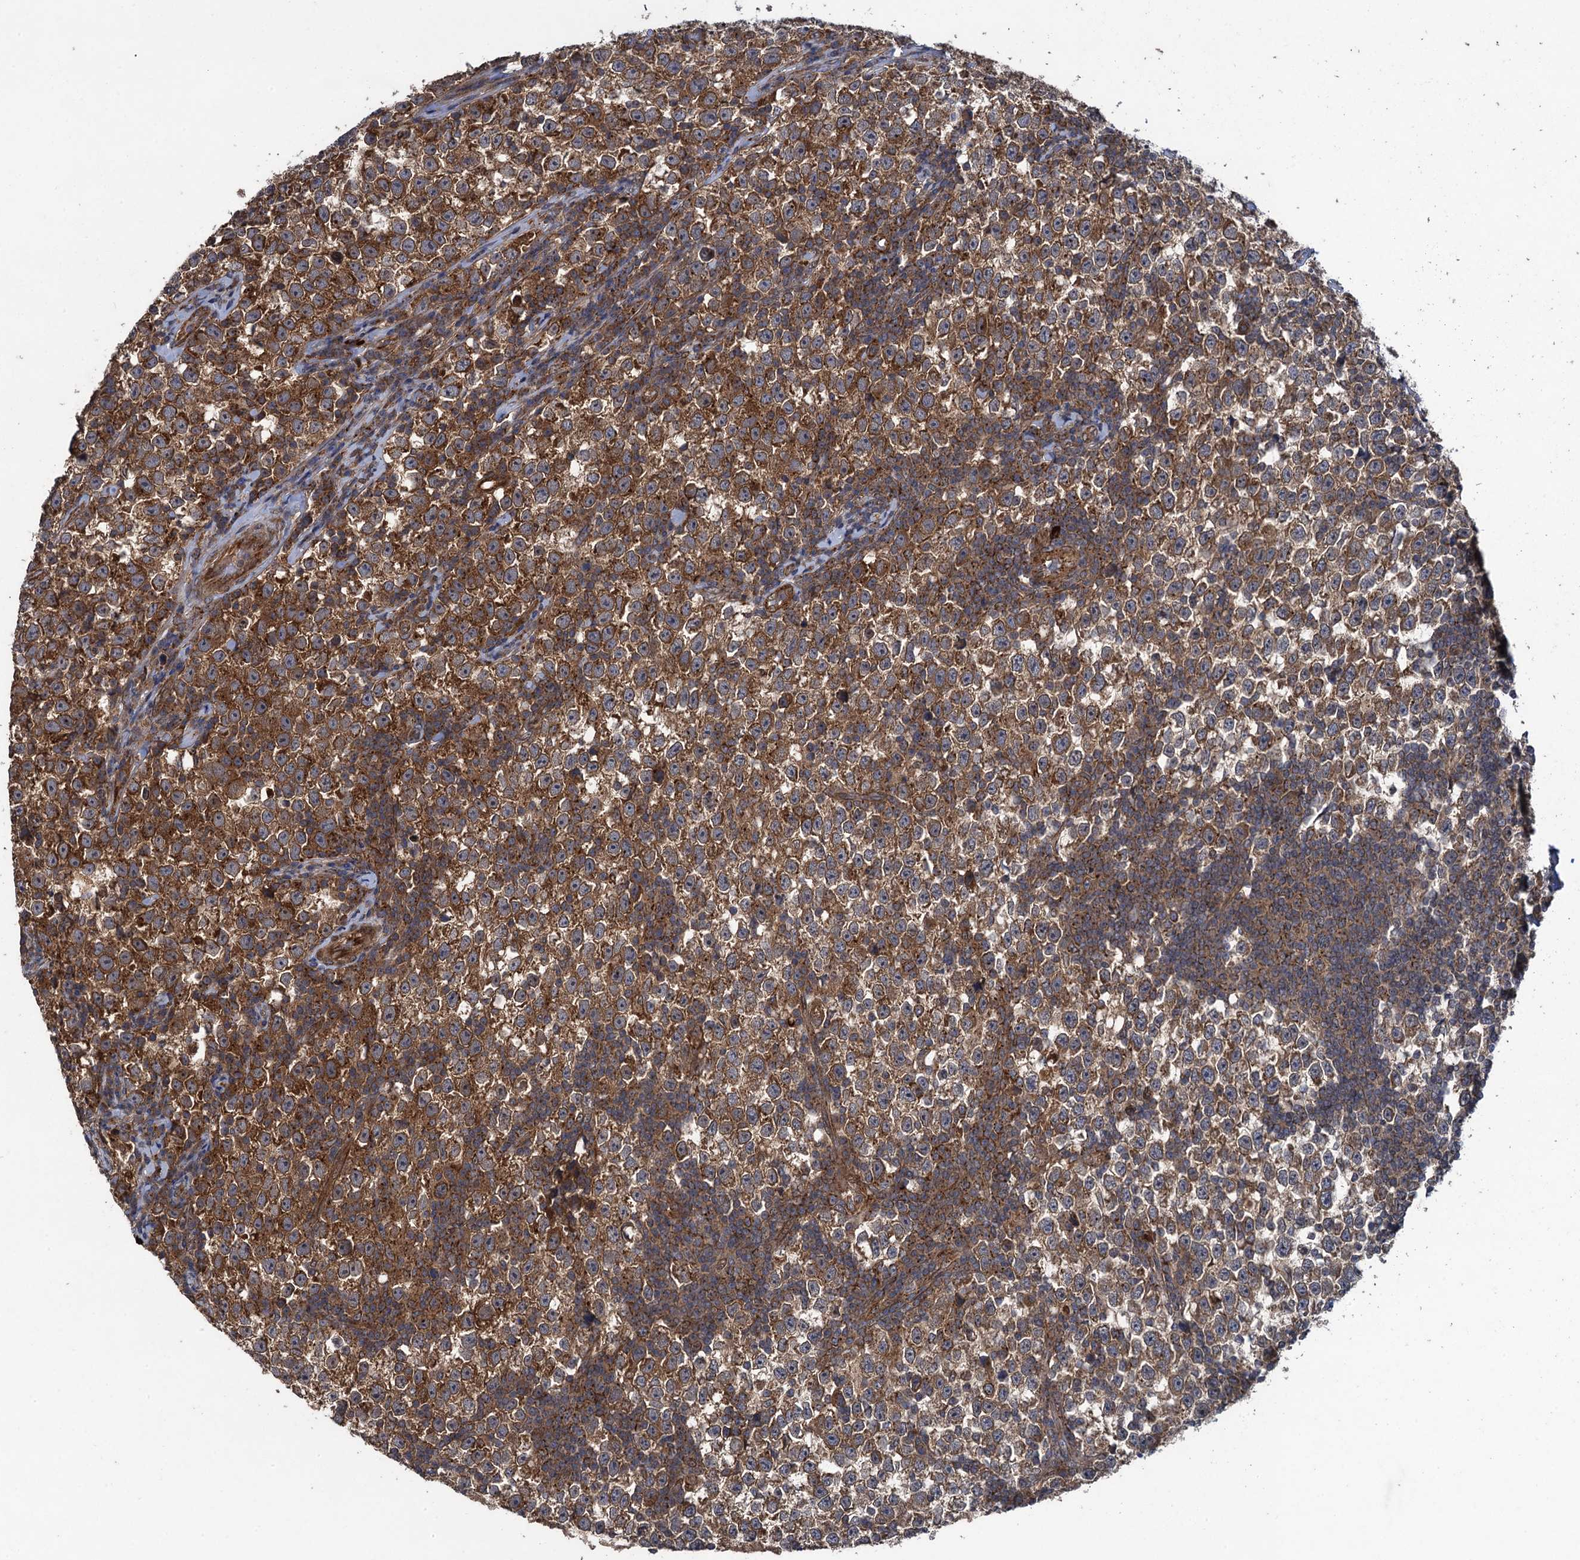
{"staining": {"intensity": "strong", "quantity": ">75%", "location": "cytoplasmic/membranous"}, "tissue": "testis cancer", "cell_type": "Tumor cells", "image_type": "cancer", "snomed": [{"axis": "morphology", "description": "Normal tissue, NOS"}, {"axis": "morphology", "description": "Seminoma, NOS"}, {"axis": "topography", "description": "Testis"}], "caption": "Immunohistochemical staining of human seminoma (testis) reveals strong cytoplasmic/membranous protein positivity in approximately >75% of tumor cells.", "gene": "HAUS1", "patient": {"sex": "male", "age": 43}}